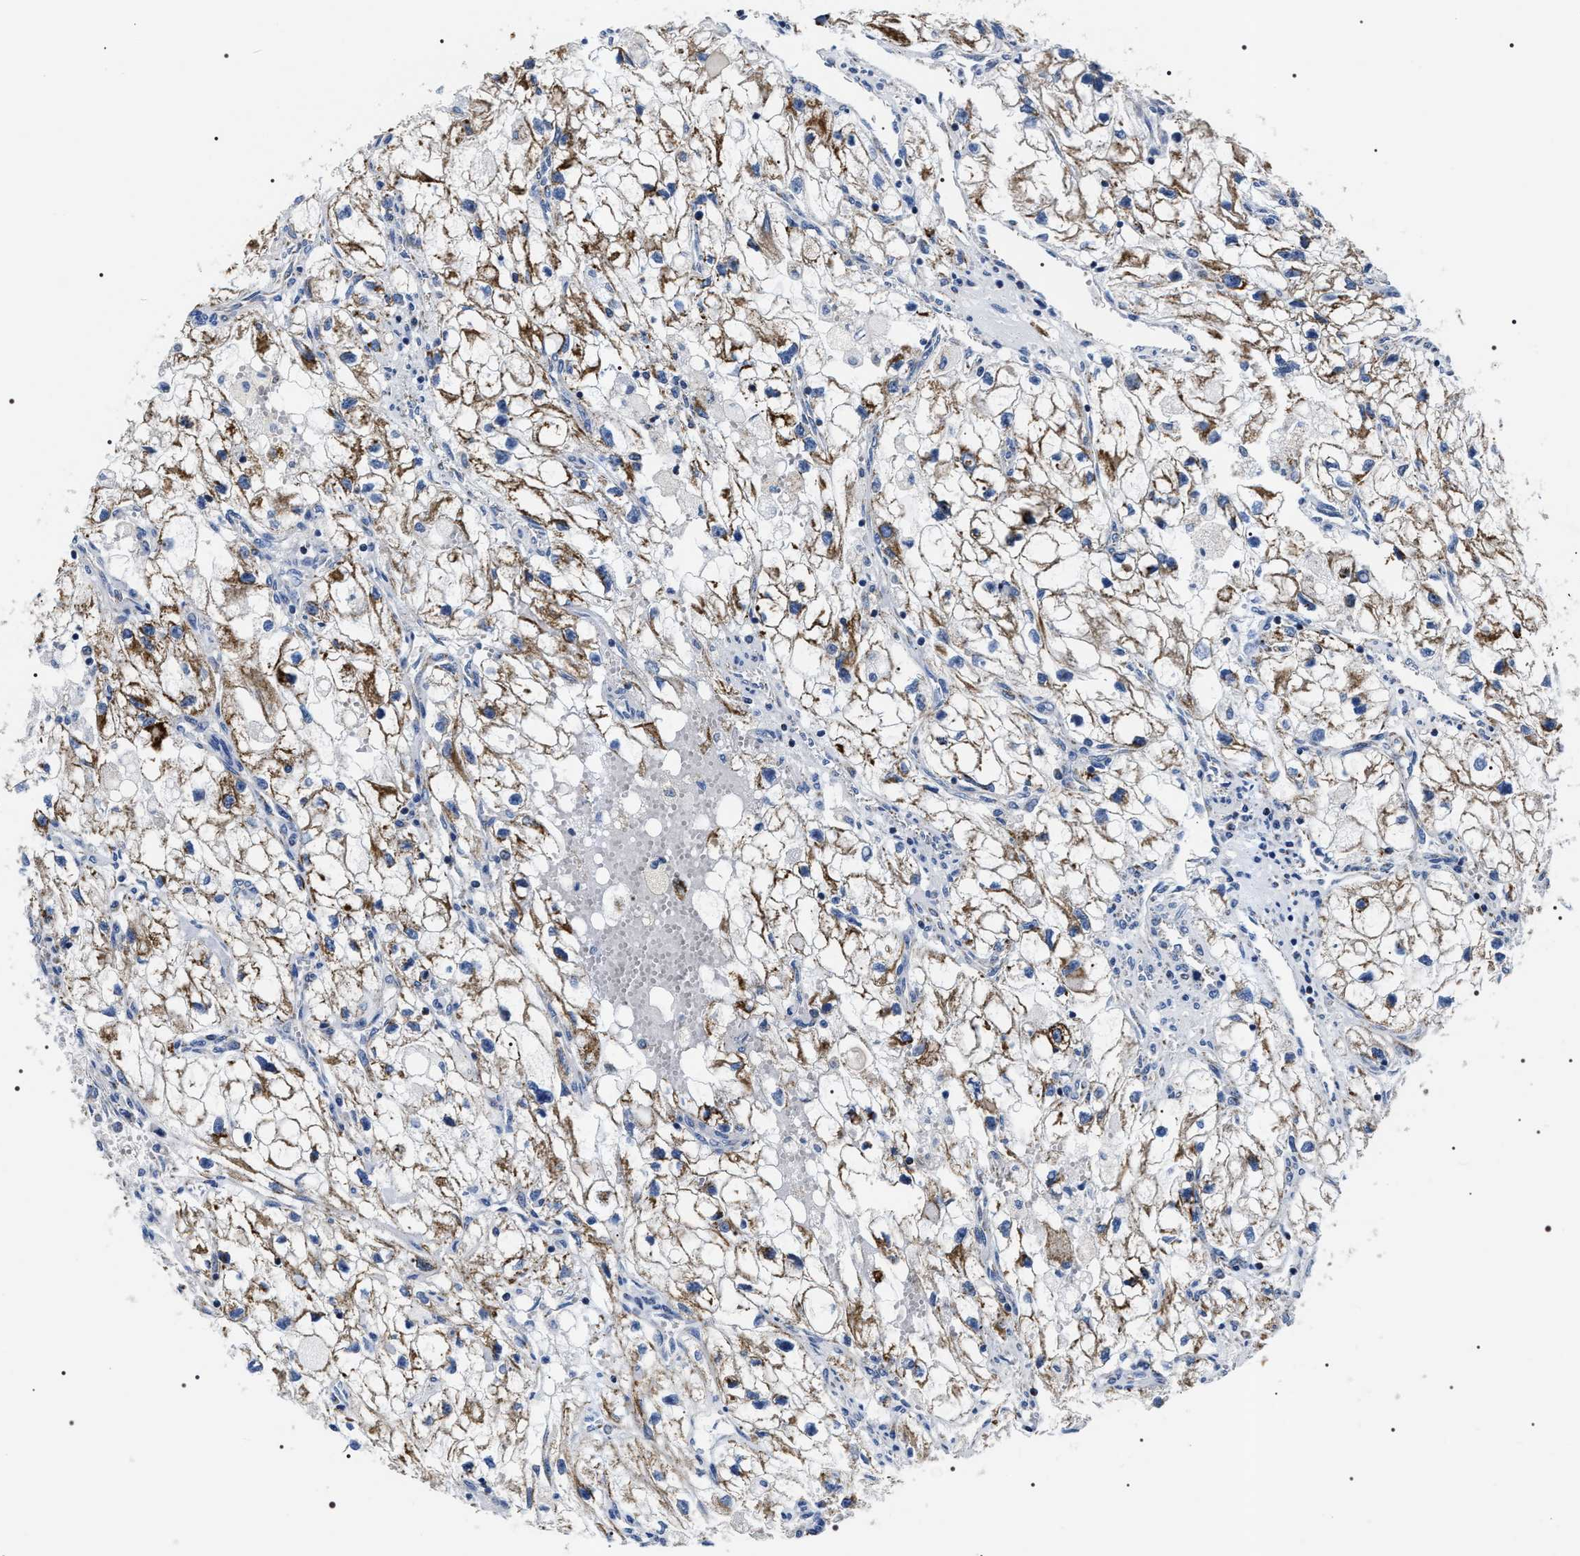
{"staining": {"intensity": "moderate", "quantity": ">75%", "location": "cytoplasmic/membranous"}, "tissue": "renal cancer", "cell_type": "Tumor cells", "image_type": "cancer", "snomed": [{"axis": "morphology", "description": "Adenocarcinoma, NOS"}, {"axis": "topography", "description": "Kidney"}], "caption": "About >75% of tumor cells in renal cancer demonstrate moderate cytoplasmic/membranous protein positivity as visualized by brown immunohistochemical staining.", "gene": "NTMT1", "patient": {"sex": "female", "age": 70}}